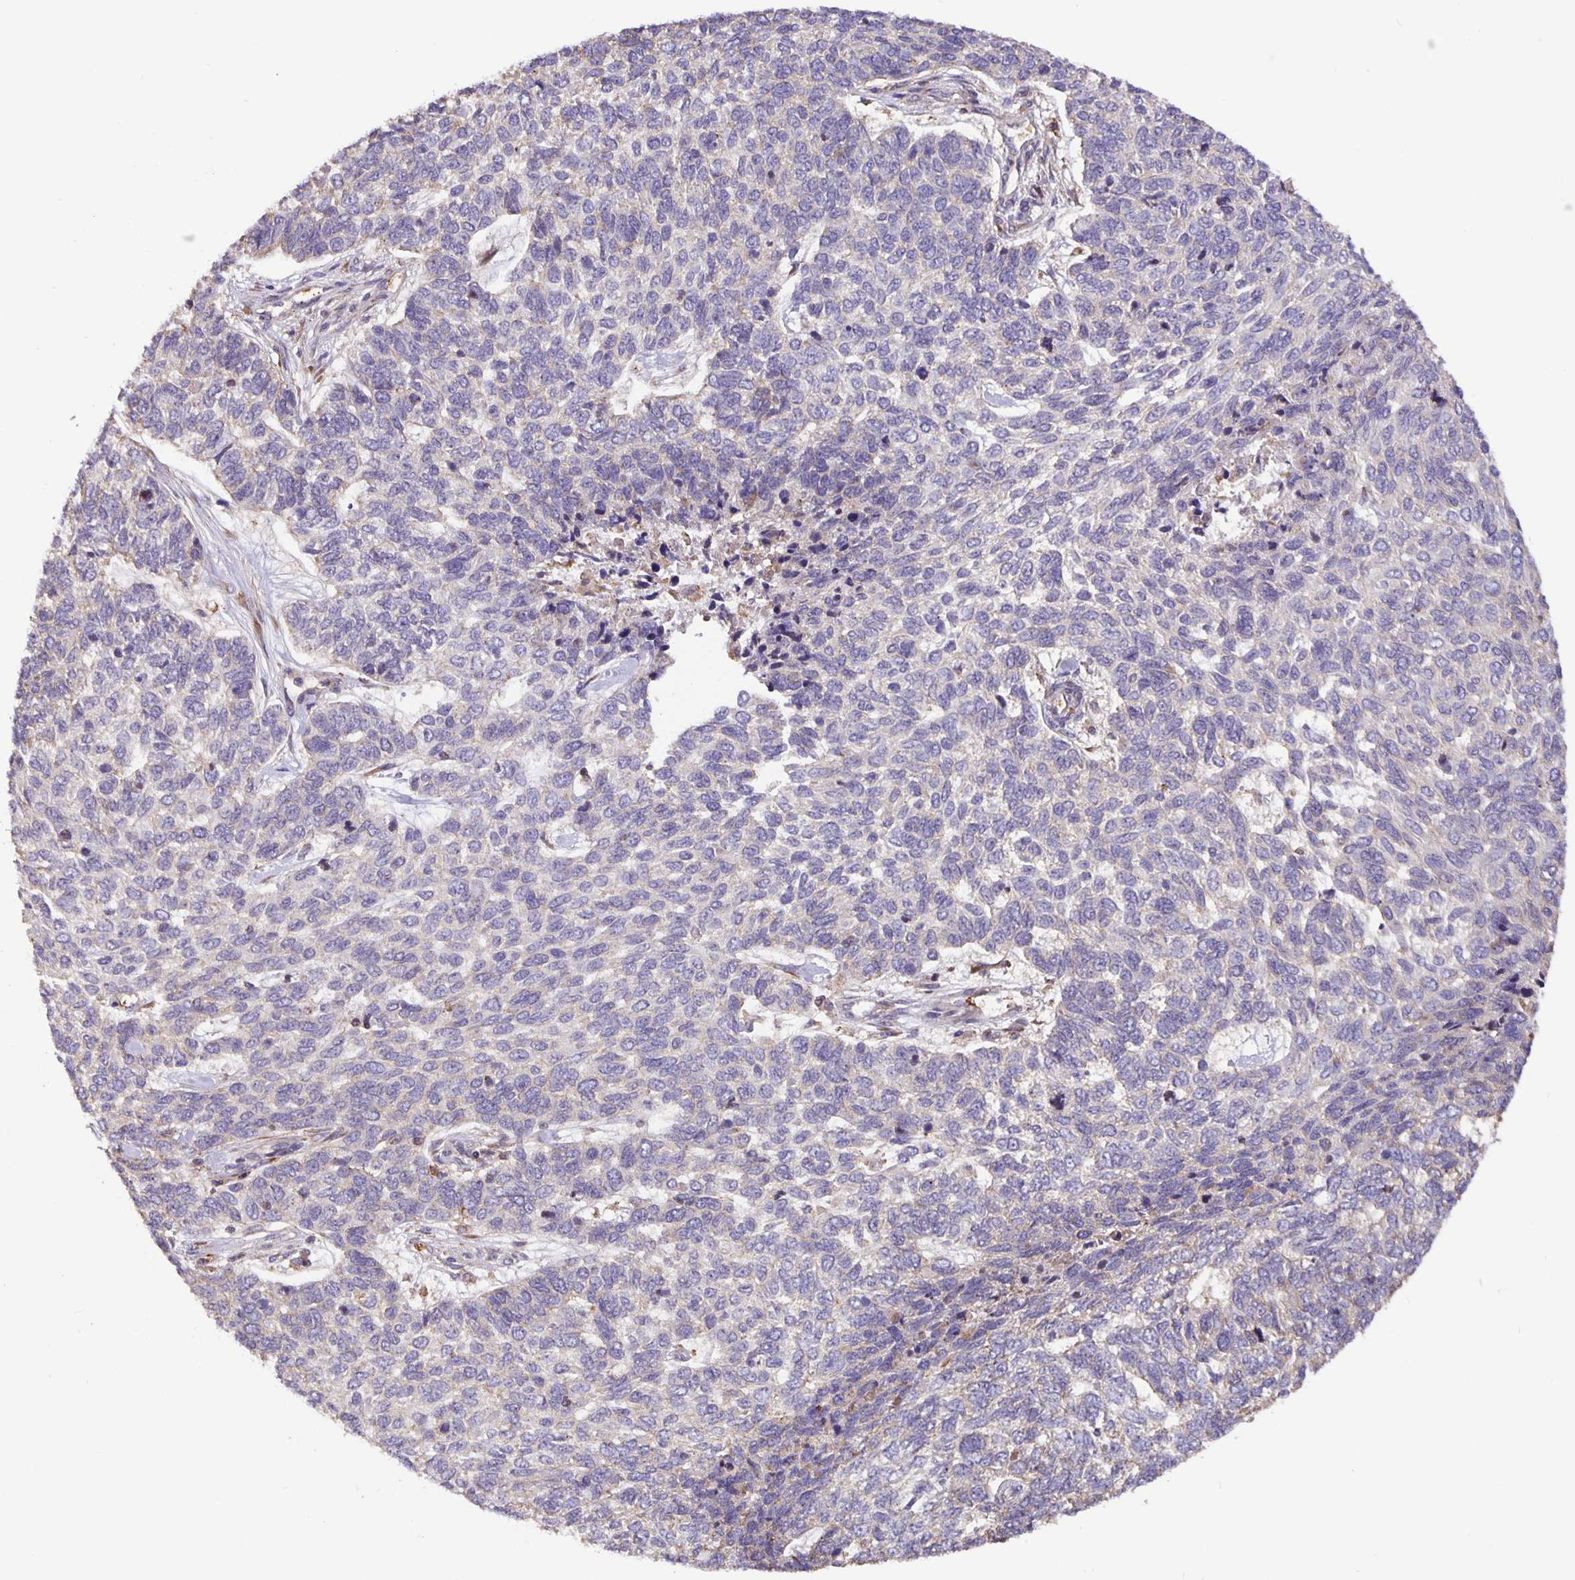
{"staining": {"intensity": "negative", "quantity": "none", "location": "none"}, "tissue": "skin cancer", "cell_type": "Tumor cells", "image_type": "cancer", "snomed": [{"axis": "morphology", "description": "Basal cell carcinoma"}, {"axis": "topography", "description": "Skin"}], "caption": "The micrograph shows no staining of tumor cells in skin cancer.", "gene": "TMEM71", "patient": {"sex": "female", "age": 65}}